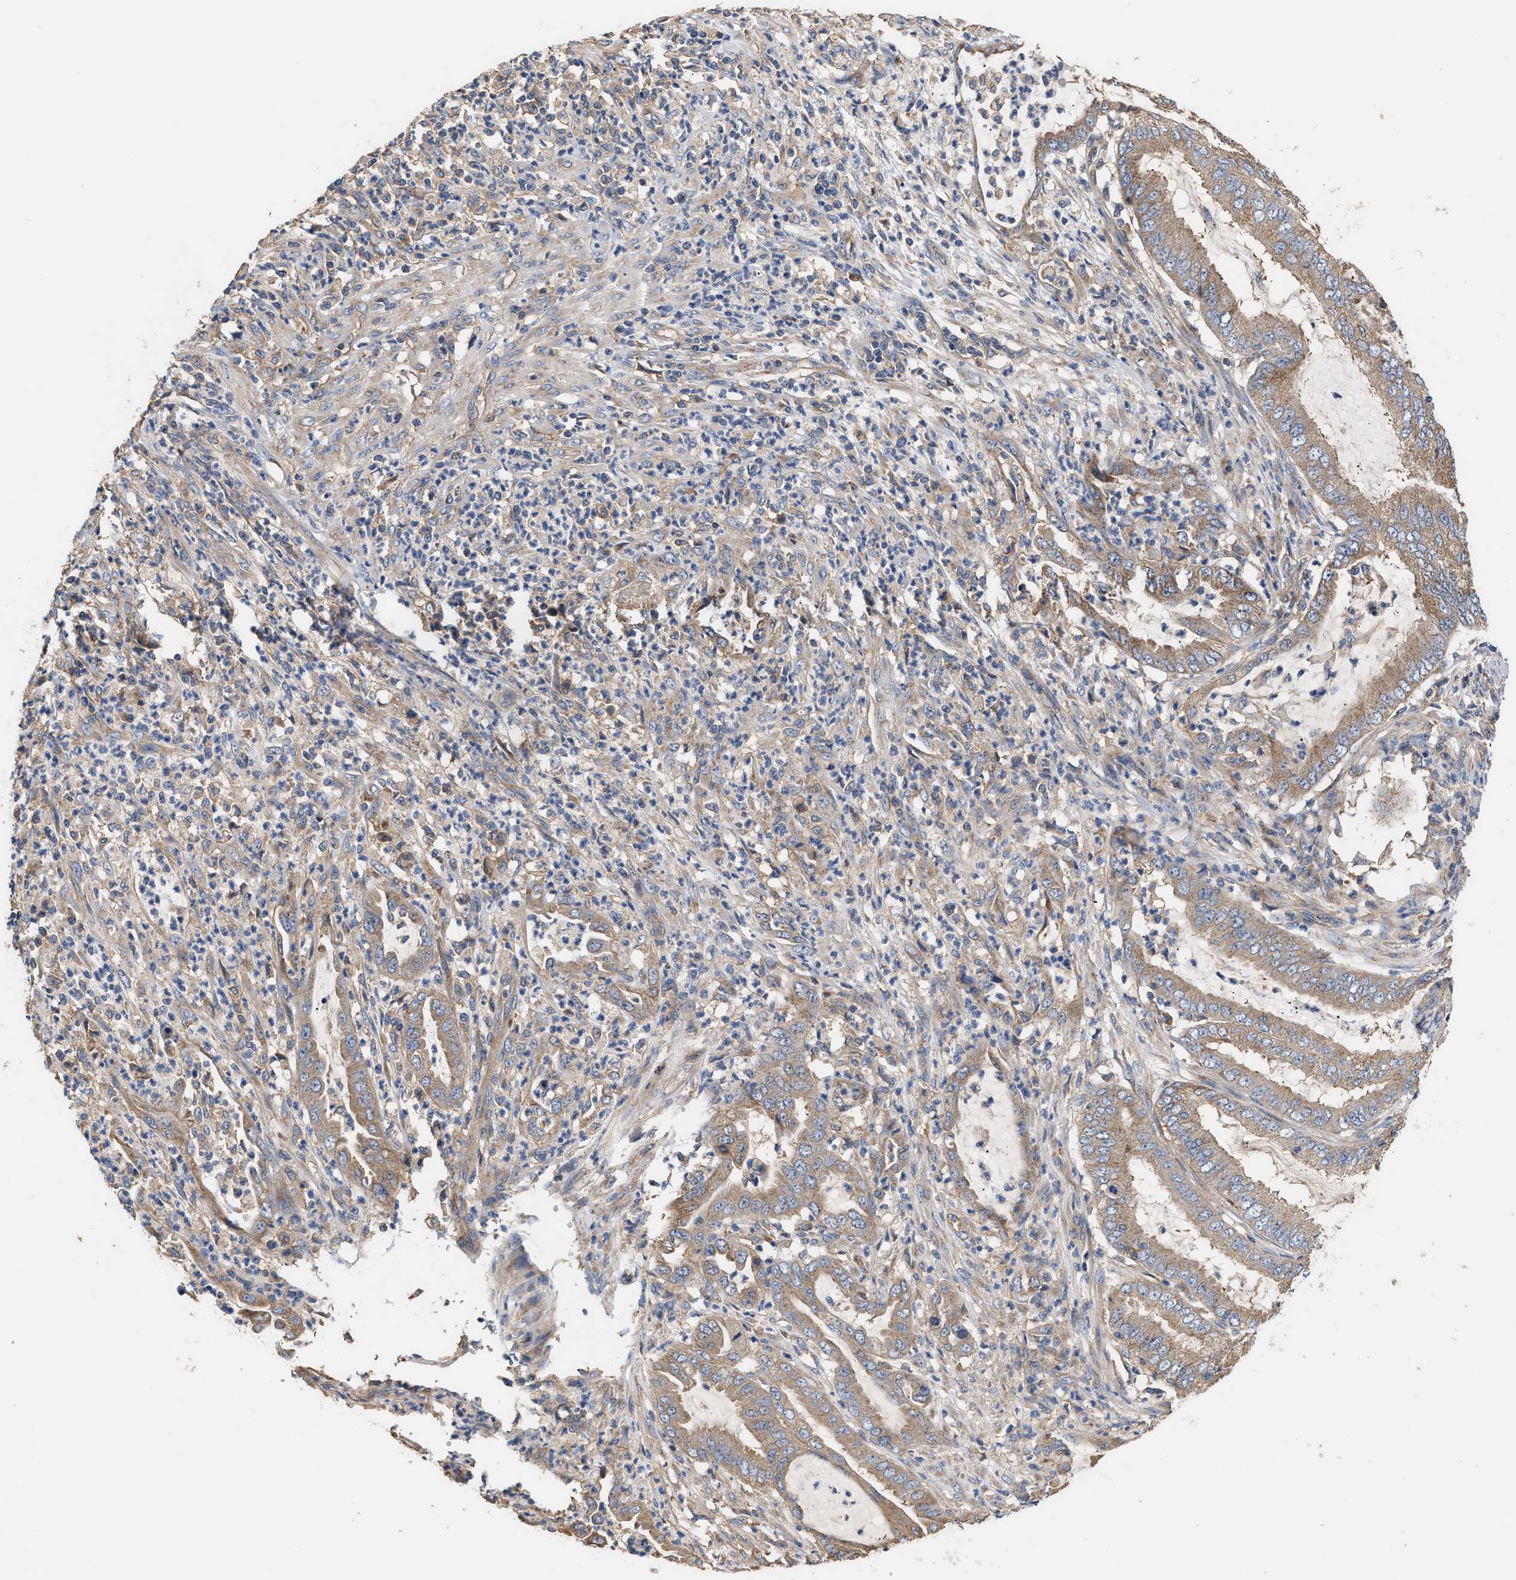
{"staining": {"intensity": "weak", "quantity": ">75%", "location": "cytoplasmic/membranous"}, "tissue": "endometrial cancer", "cell_type": "Tumor cells", "image_type": "cancer", "snomed": [{"axis": "morphology", "description": "Adenocarcinoma, NOS"}, {"axis": "topography", "description": "Endometrium"}], "caption": "Tumor cells demonstrate low levels of weak cytoplasmic/membranous expression in about >75% of cells in human endometrial cancer.", "gene": "KLB", "patient": {"sex": "female", "age": 51}}